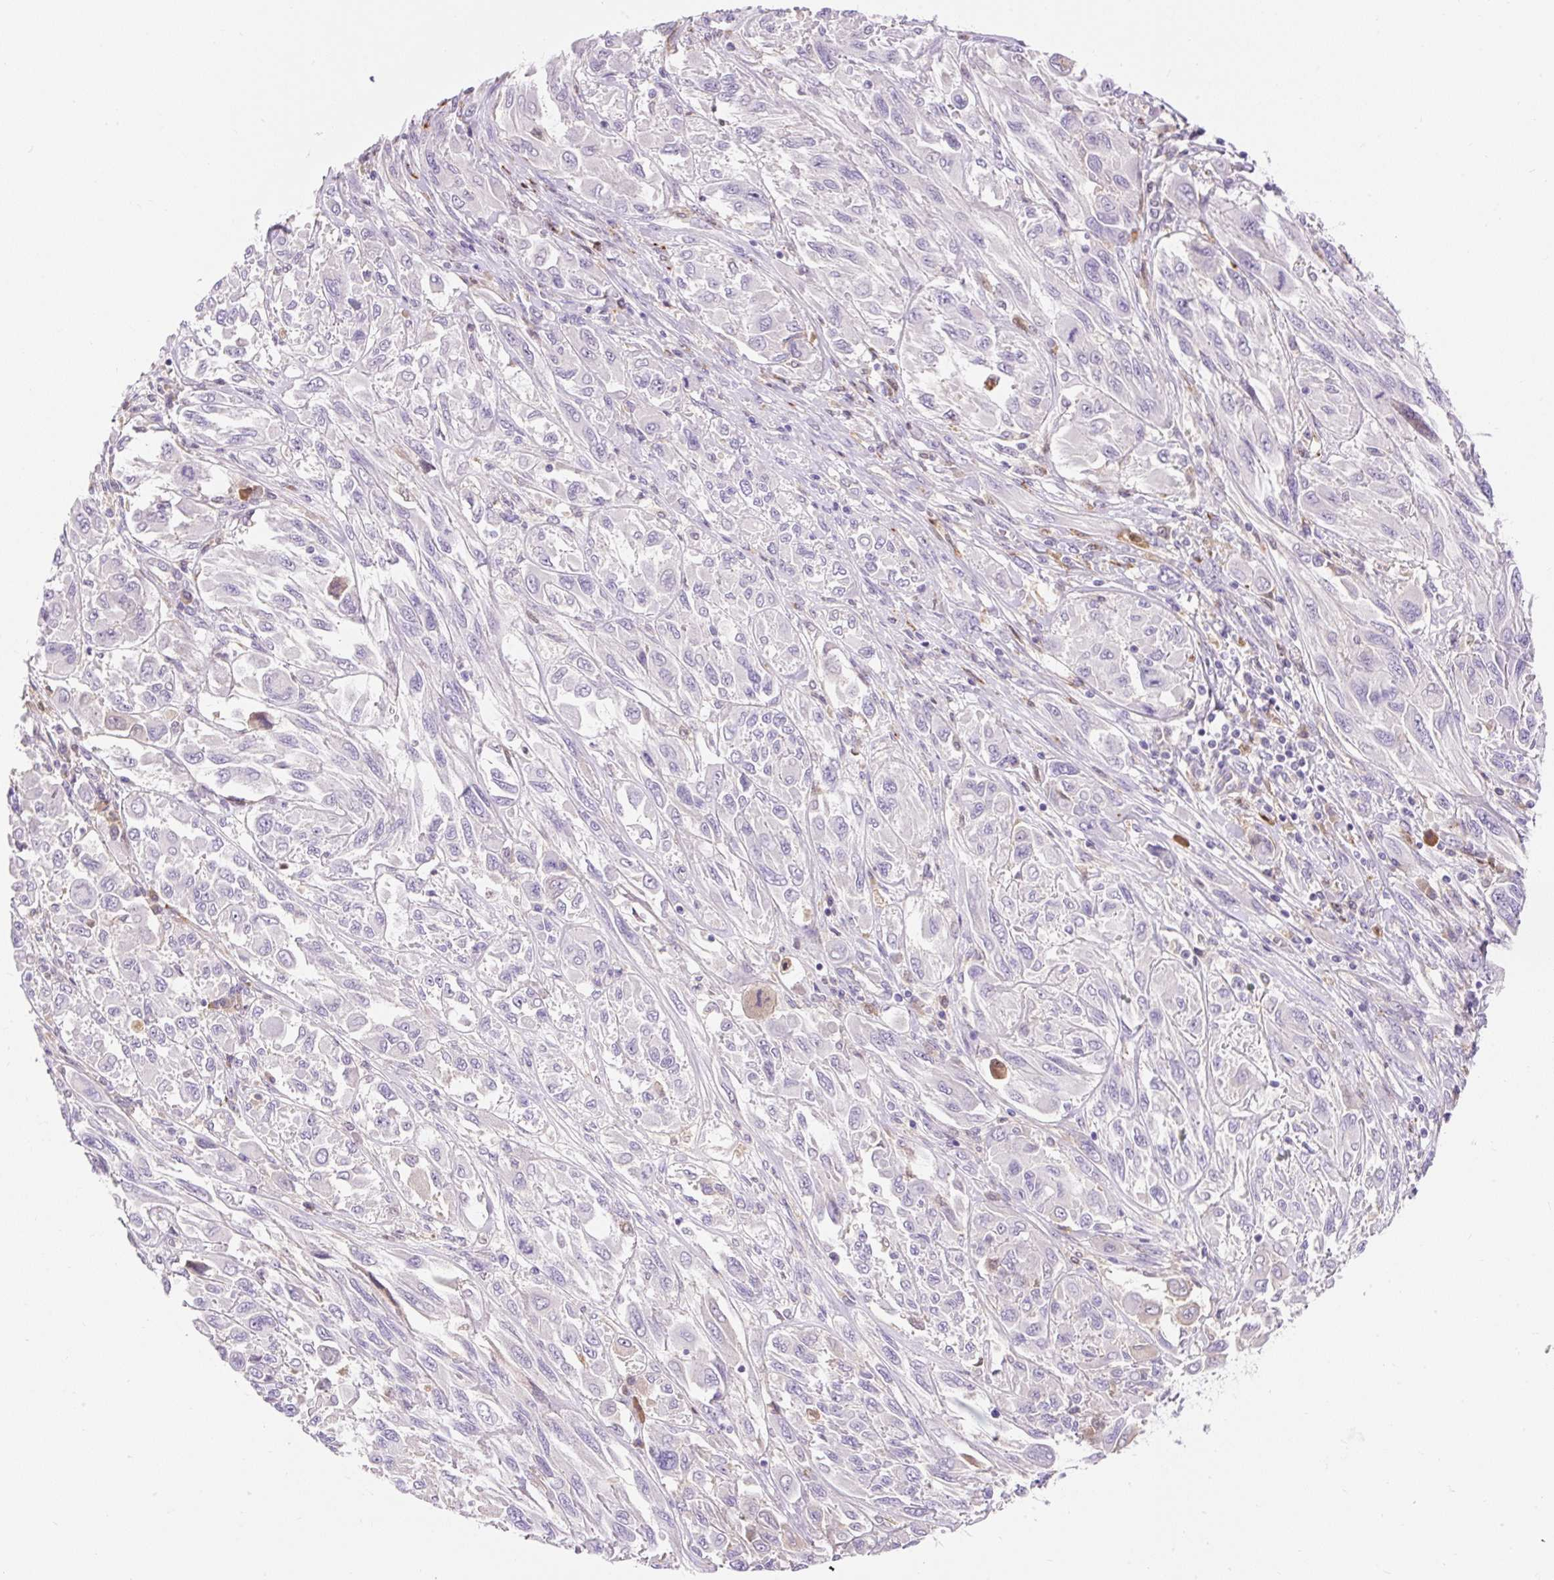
{"staining": {"intensity": "weak", "quantity": "<25%", "location": "cytoplasmic/membranous"}, "tissue": "melanoma", "cell_type": "Tumor cells", "image_type": "cancer", "snomed": [{"axis": "morphology", "description": "Malignant melanoma, NOS"}, {"axis": "topography", "description": "Skin"}], "caption": "DAB (3,3'-diaminobenzidine) immunohistochemical staining of human melanoma displays no significant expression in tumor cells. The staining is performed using DAB (3,3'-diaminobenzidine) brown chromogen with nuclei counter-stained in using hematoxylin.", "gene": "TMEM150C", "patient": {"sex": "female", "age": 91}}